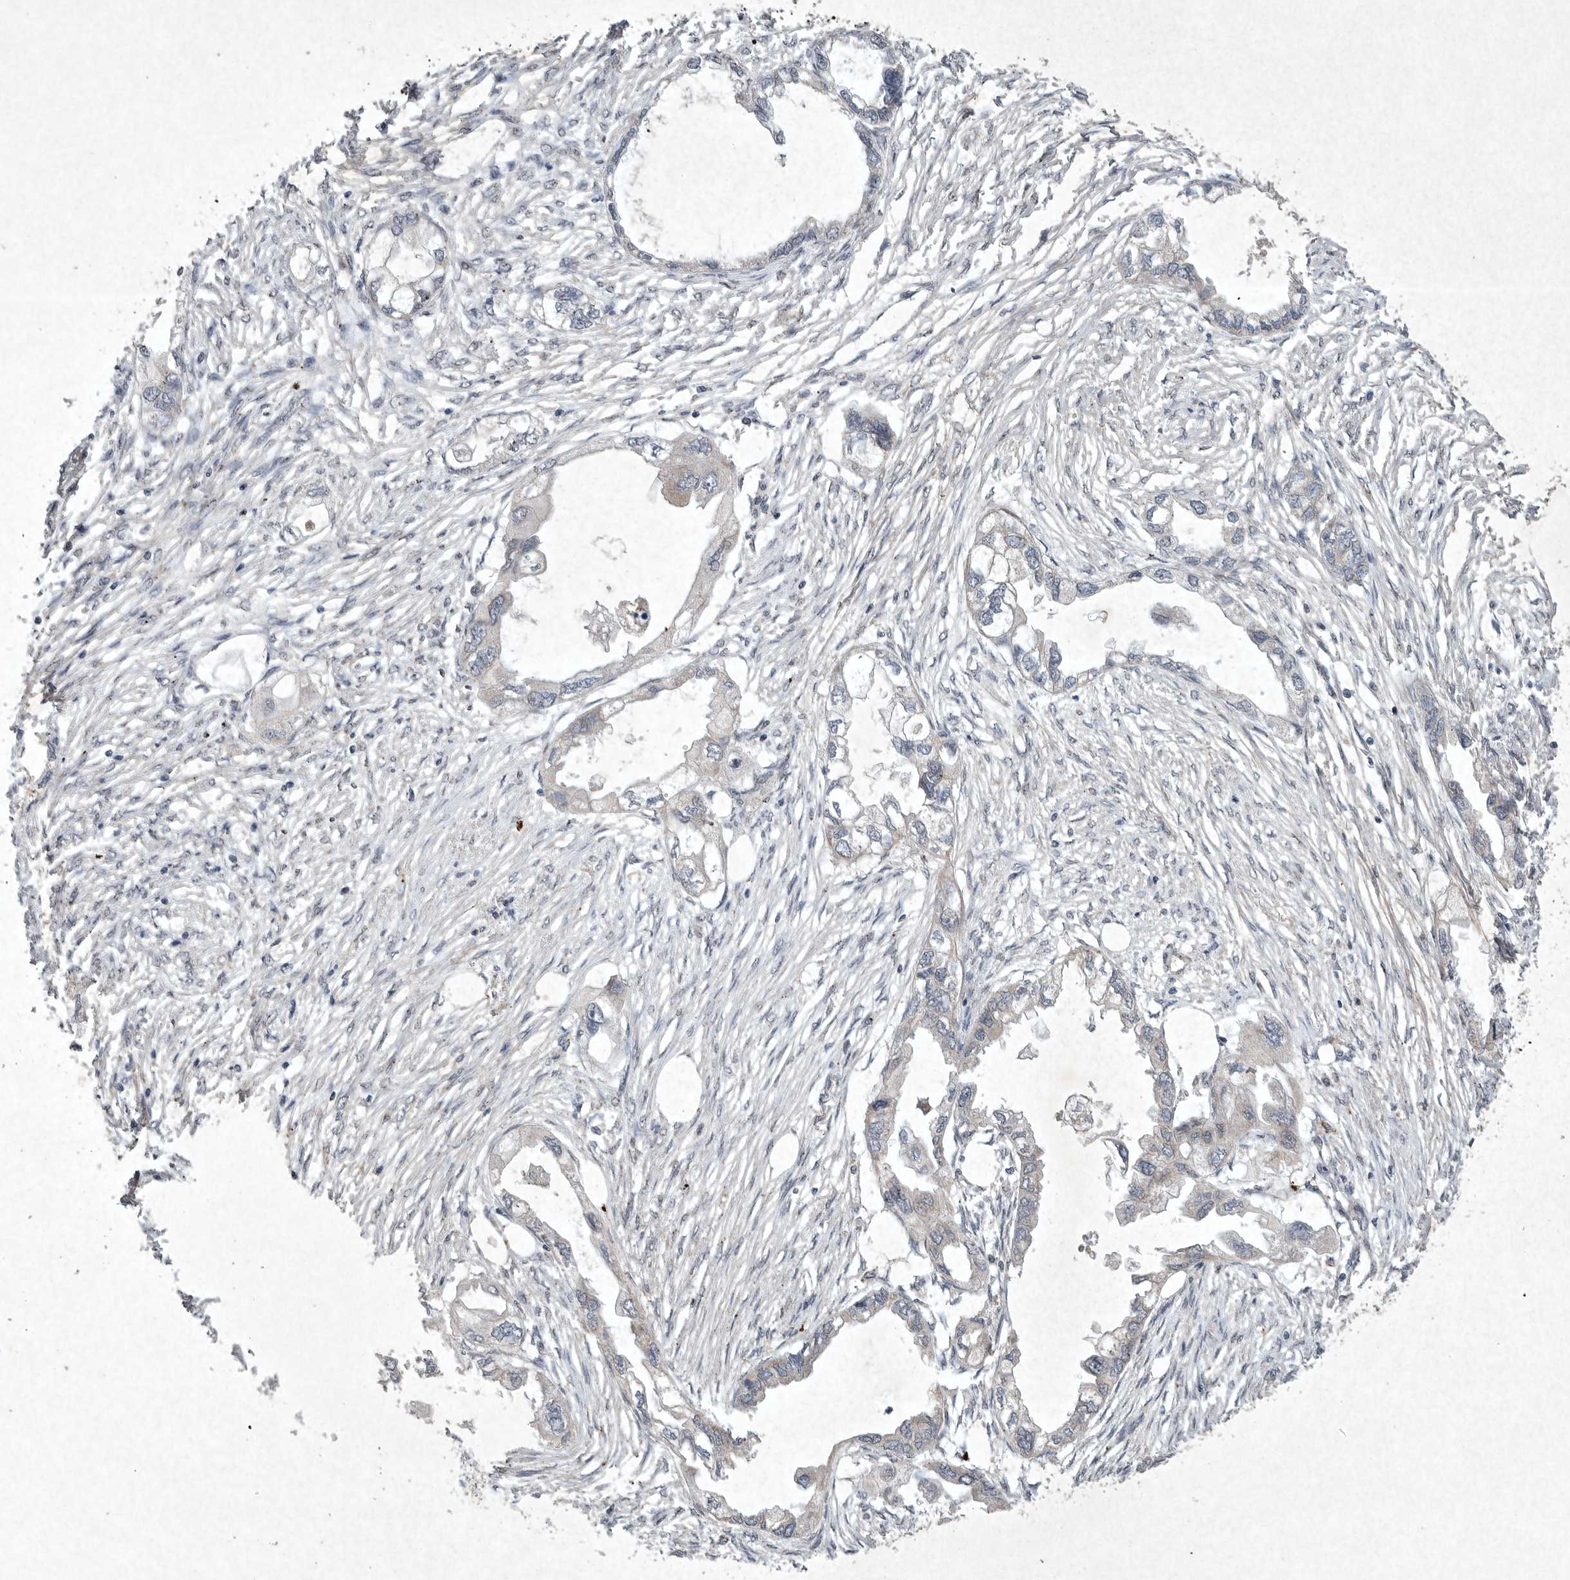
{"staining": {"intensity": "negative", "quantity": "none", "location": "none"}, "tissue": "endometrial cancer", "cell_type": "Tumor cells", "image_type": "cancer", "snomed": [{"axis": "morphology", "description": "Adenocarcinoma, NOS"}, {"axis": "morphology", "description": "Adenocarcinoma, metastatic, NOS"}, {"axis": "topography", "description": "Adipose tissue"}, {"axis": "topography", "description": "Endometrium"}], "caption": "A micrograph of endometrial cancer stained for a protein shows no brown staining in tumor cells.", "gene": "DDR1", "patient": {"sex": "female", "age": 67}}